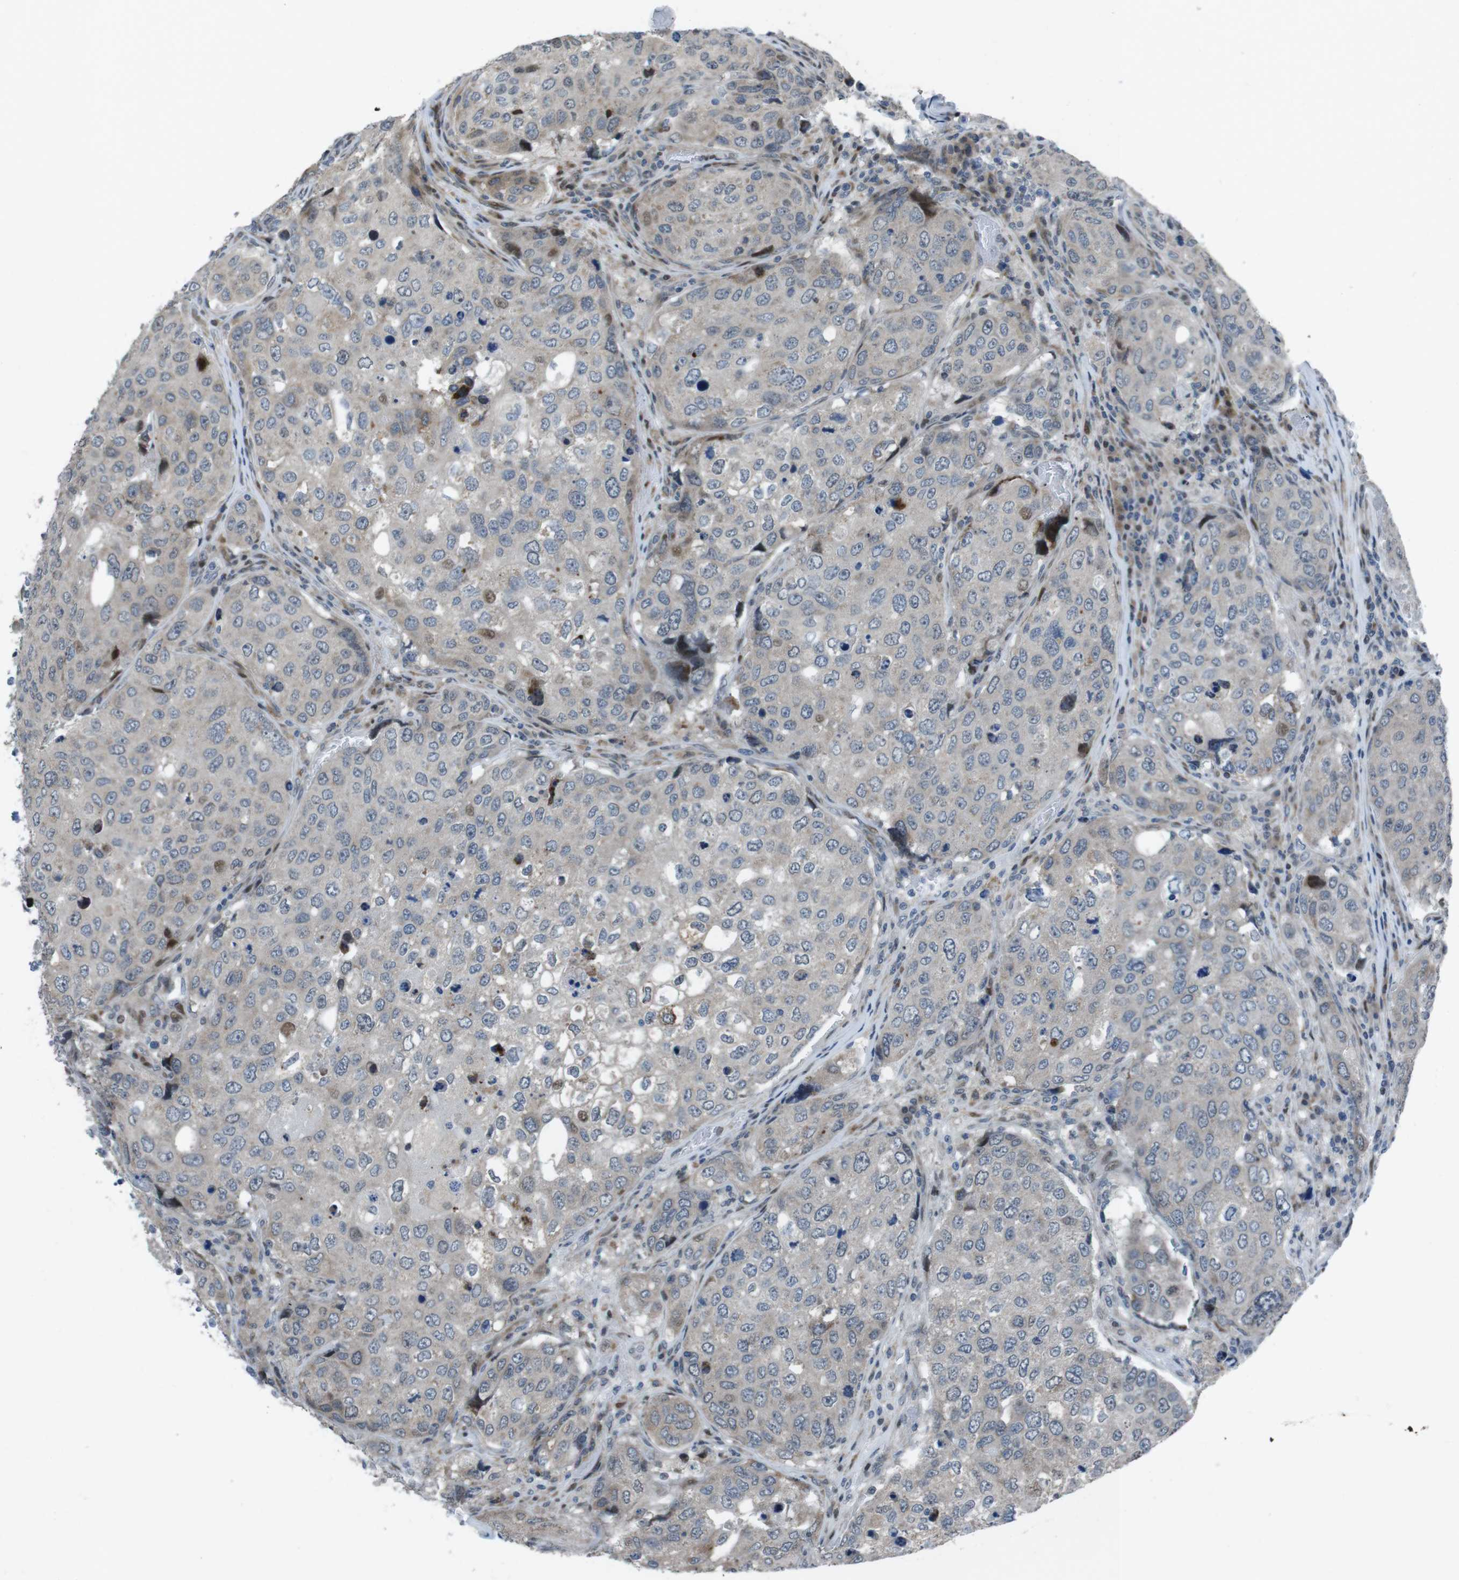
{"staining": {"intensity": "weak", "quantity": "<25%", "location": "nuclear"}, "tissue": "urothelial cancer", "cell_type": "Tumor cells", "image_type": "cancer", "snomed": [{"axis": "morphology", "description": "Urothelial carcinoma, High grade"}, {"axis": "topography", "description": "Lymph node"}, {"axis": "topography", "description": "Urinary bladder"}], "caption": "A photomicrograph of urothelial cancer stained for a protein shows no brown staining in tumor cells.", "gene": "PBRM1", "patient": {"sex": "male", "age": 51}}